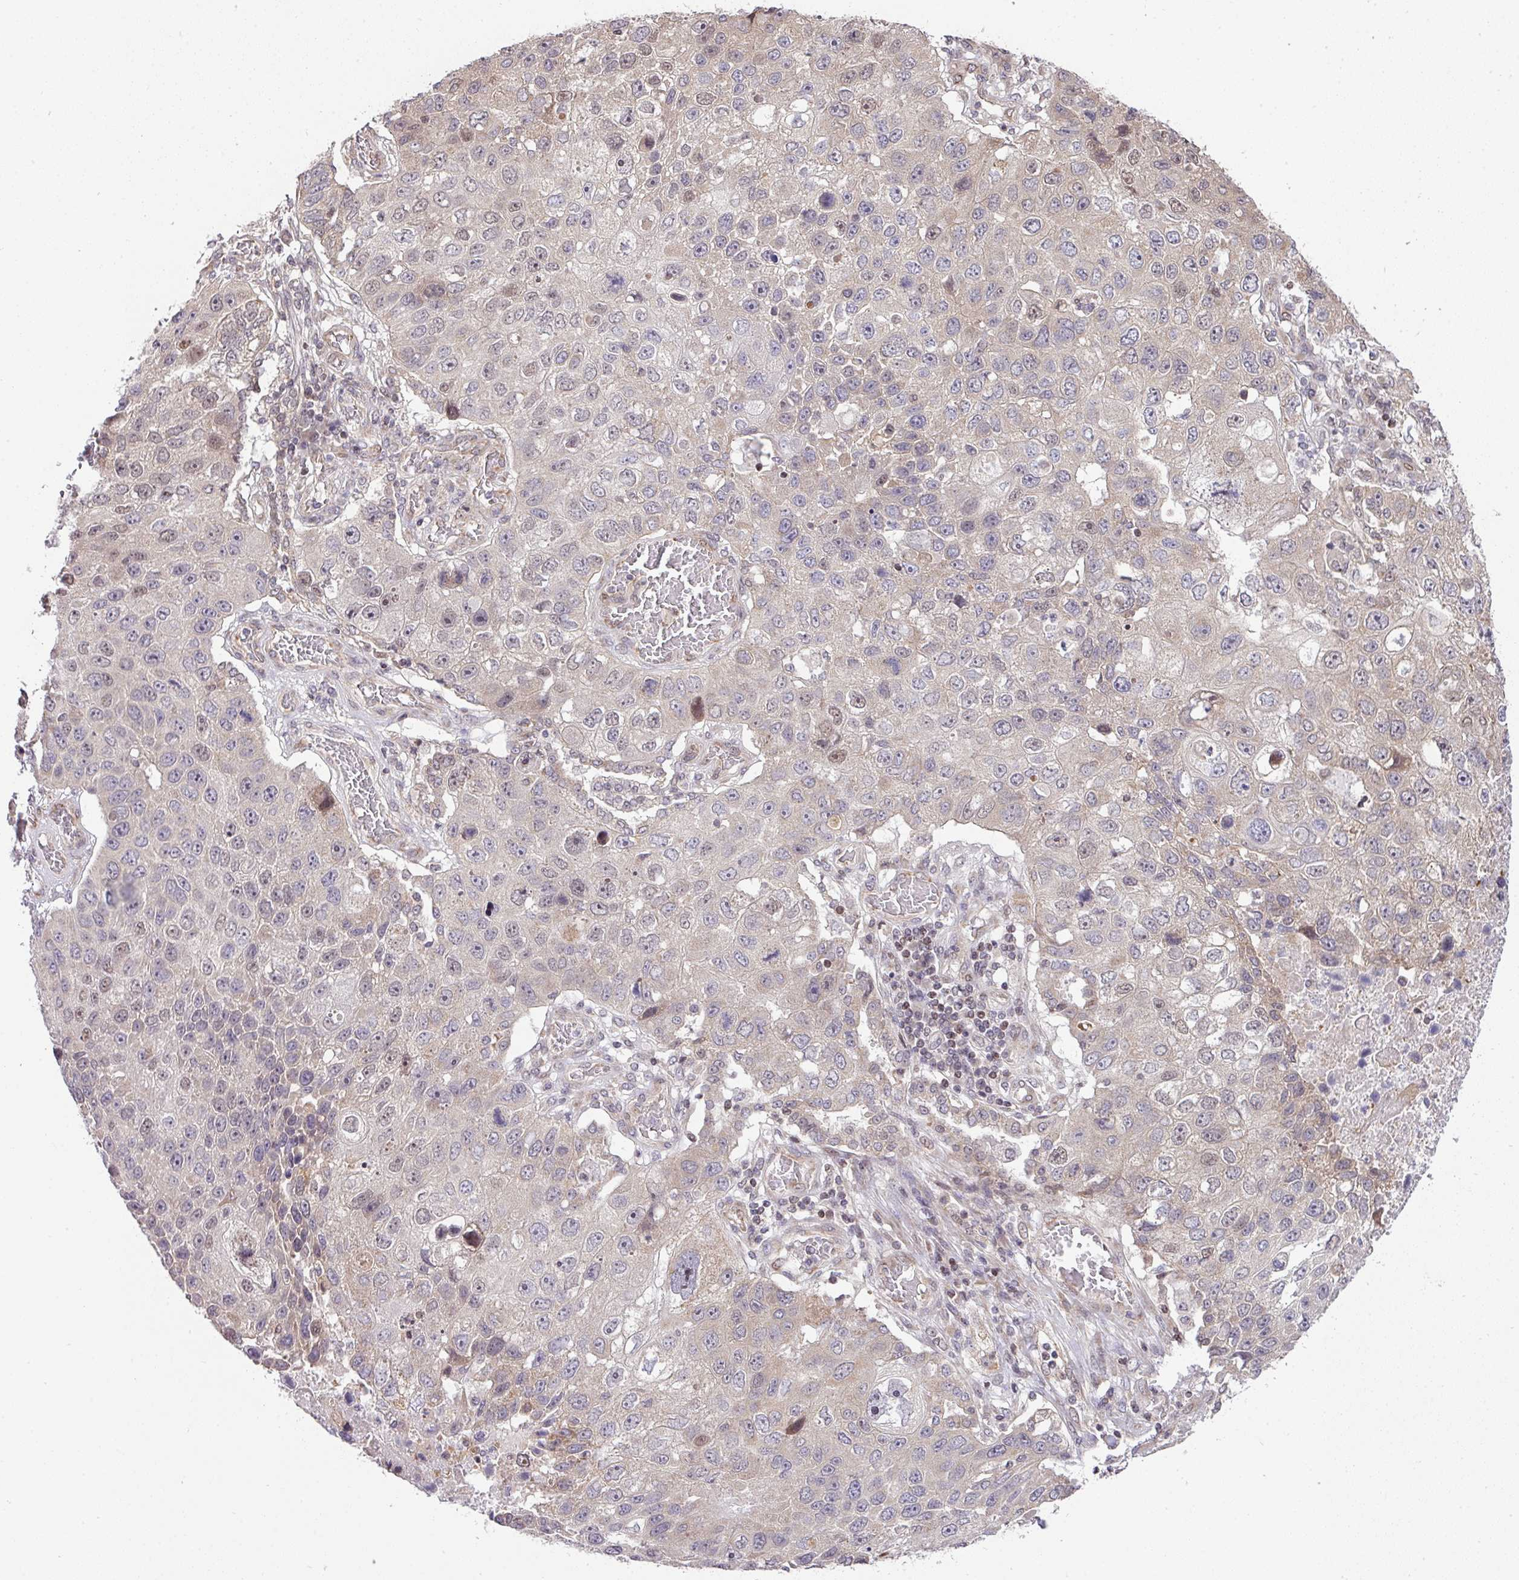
{"staining": {"intensity": "moderate", "quantity": "<25%", "location": "nuclear"}, "tissue": "lung cancer", "cell_type": "Tumor cells", "image_type": "cancer", "snomed": [{"axis": "morphology", "description": "Squamous cell carcinoma, NOS"}, {"axis": "topography", "description": "Lung"}], "caption": "Immunohistochemical staining of human lung cancer (squamous cell carcinoma) reveals low levels of moderate nuclear positivity in about <25% of tumor cells.", "gene": "PLK1", "patient": {"sex": "male", "age": 61}}